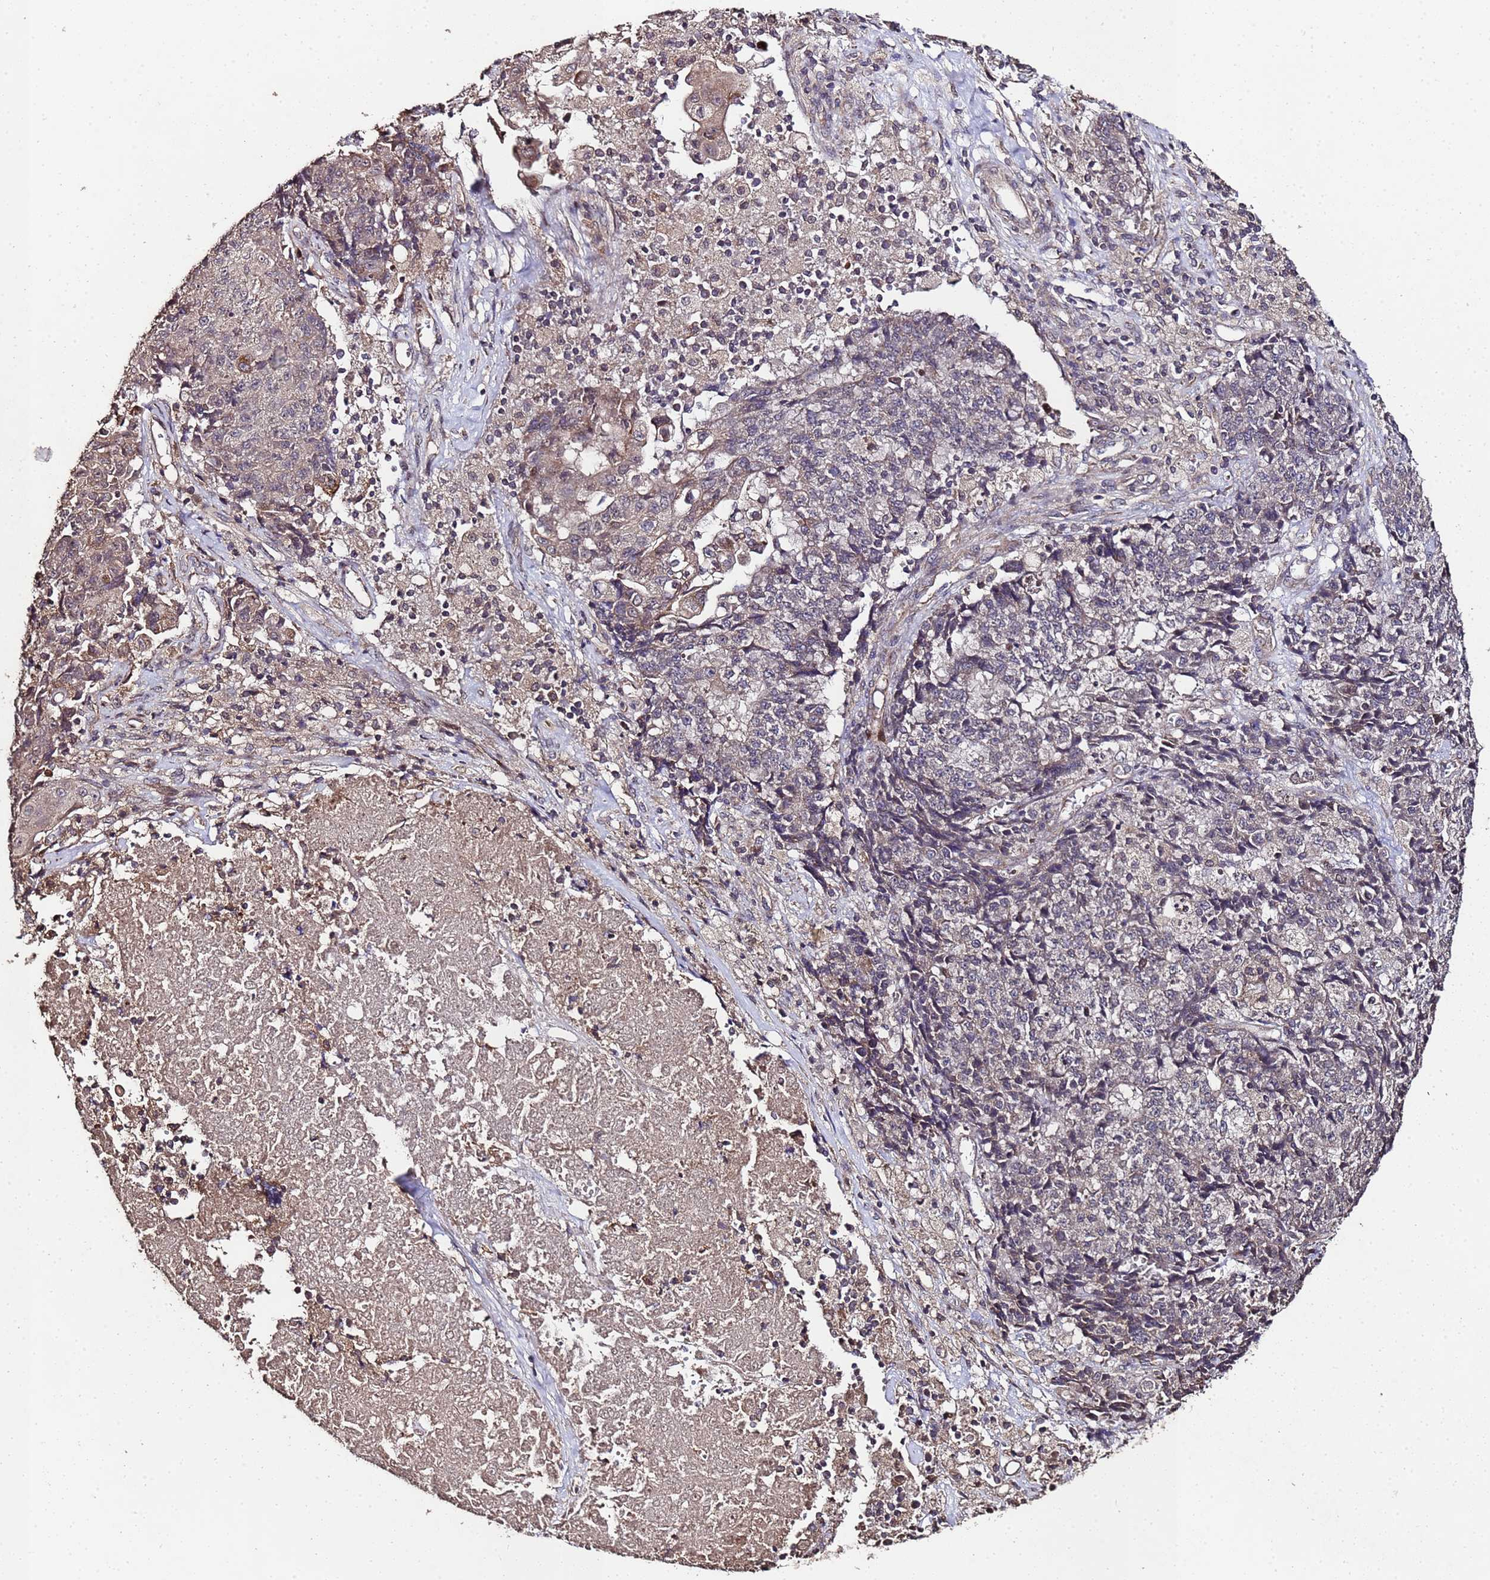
{"staining": {"intensity": "weak", "quantity": "<25%", "location": "cytoplasmic/membranous"}, "tissue": "ovarian cancer", "cell_type": "Tumor cells", "image_type": "cancer", "snomed": [{"axis": "morphology", "description": "Carcinoma, endometroid"}, {"axis": "topography", "description": "Ovary"}], "caption": "Tumor cells show no significant protein positivity in ovarian endometroid carcinoma.", "gene": "PRODH", "patient": {"sex": "female", "age": 42}}